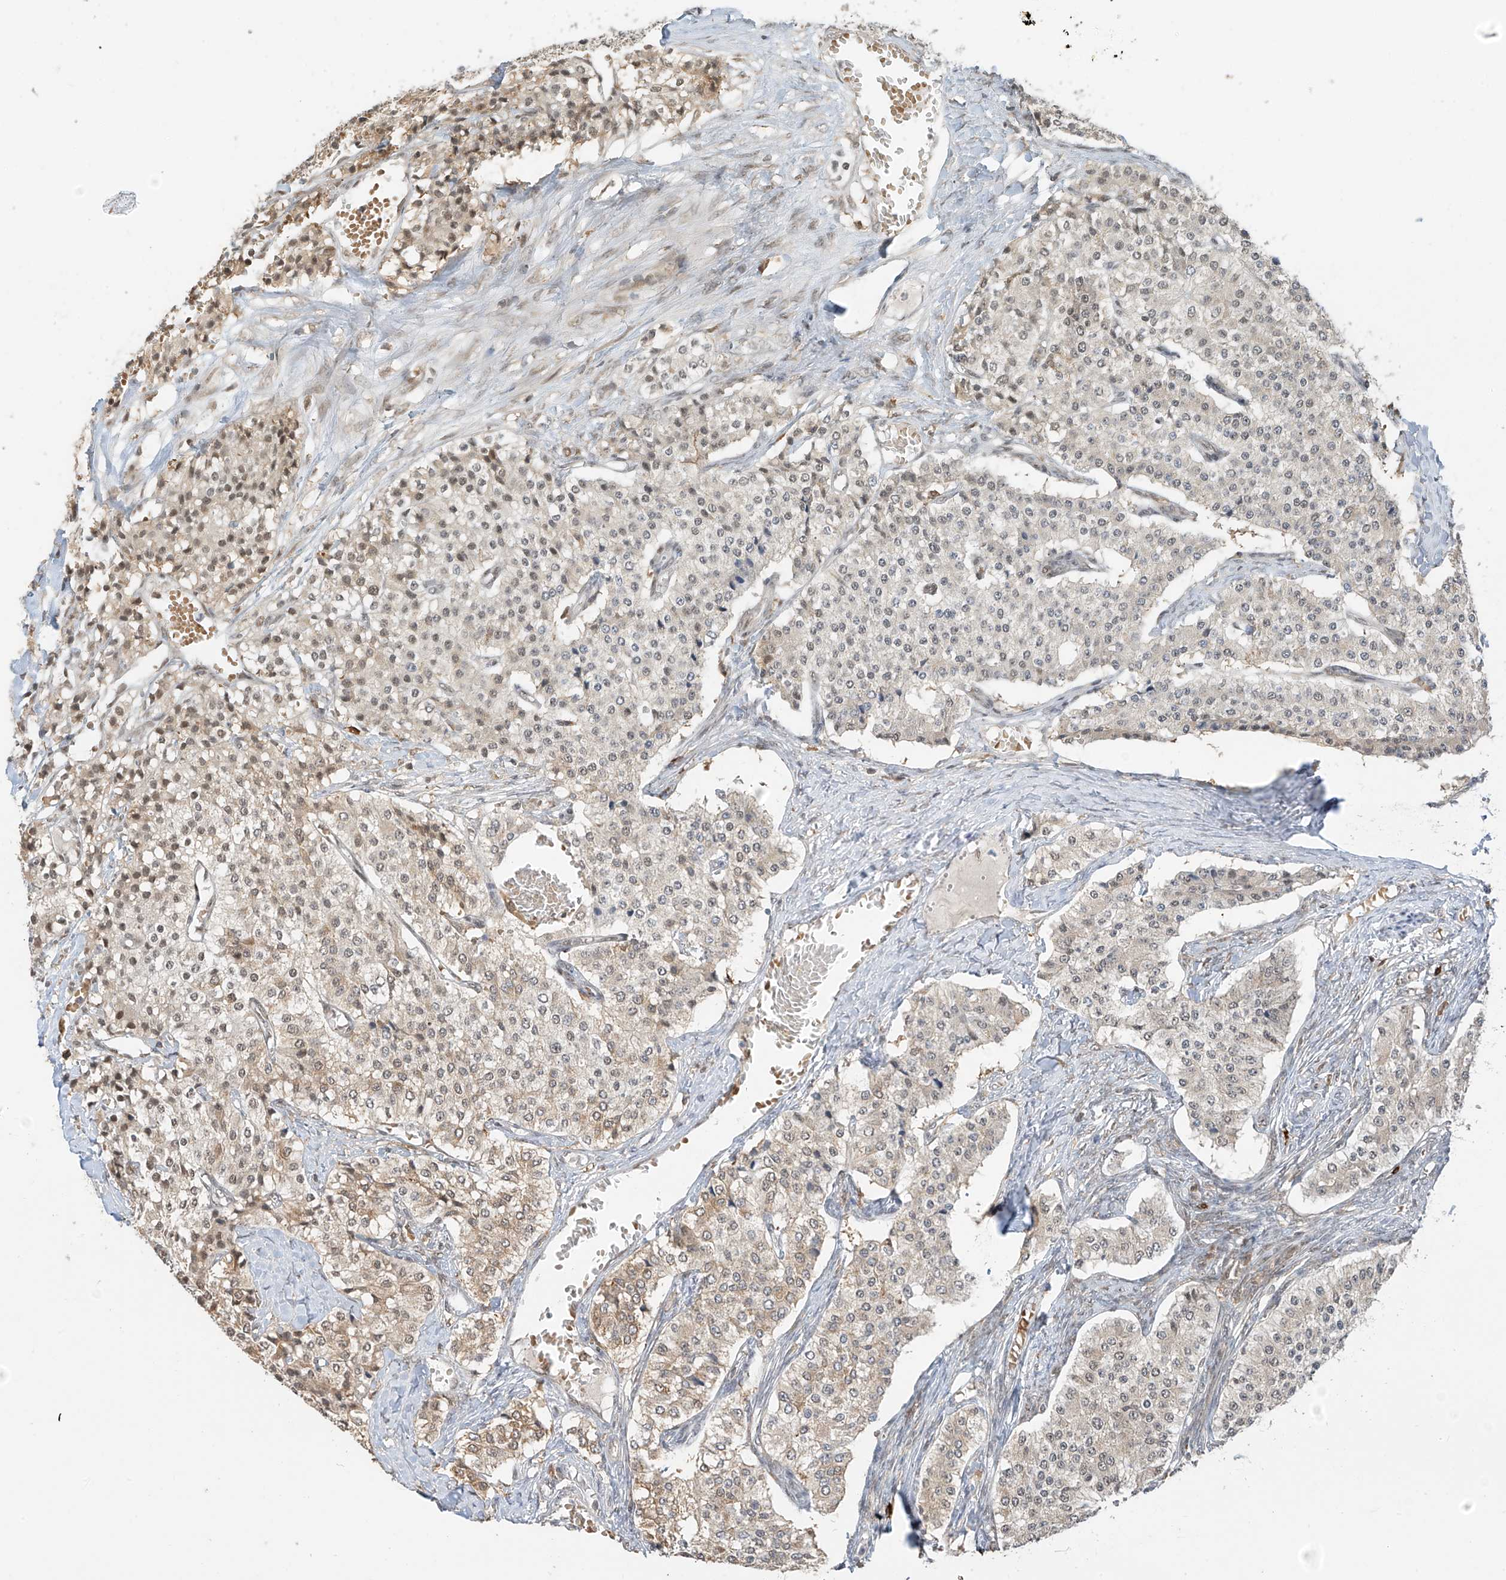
{"staining": {"intensity": "moderate", "quantity": ">75%", "location": "nuclear"}, "tissue": "carcinoid", "cell_type": "Tumor cells", "image_type": "cancer", "snomed": [{"axis": "morphology", "description": "Carcinoid, malignant, NOS"}, {"axis": "topography", "description": "Colon"}], "caption": "Malignant carcinoid stained with immunohistochemistry shows moderate nuclear positivity in about >75% of tumor cells.", "gene": "ZMYM2", "patient": {"sex": "female", "age": 52}}